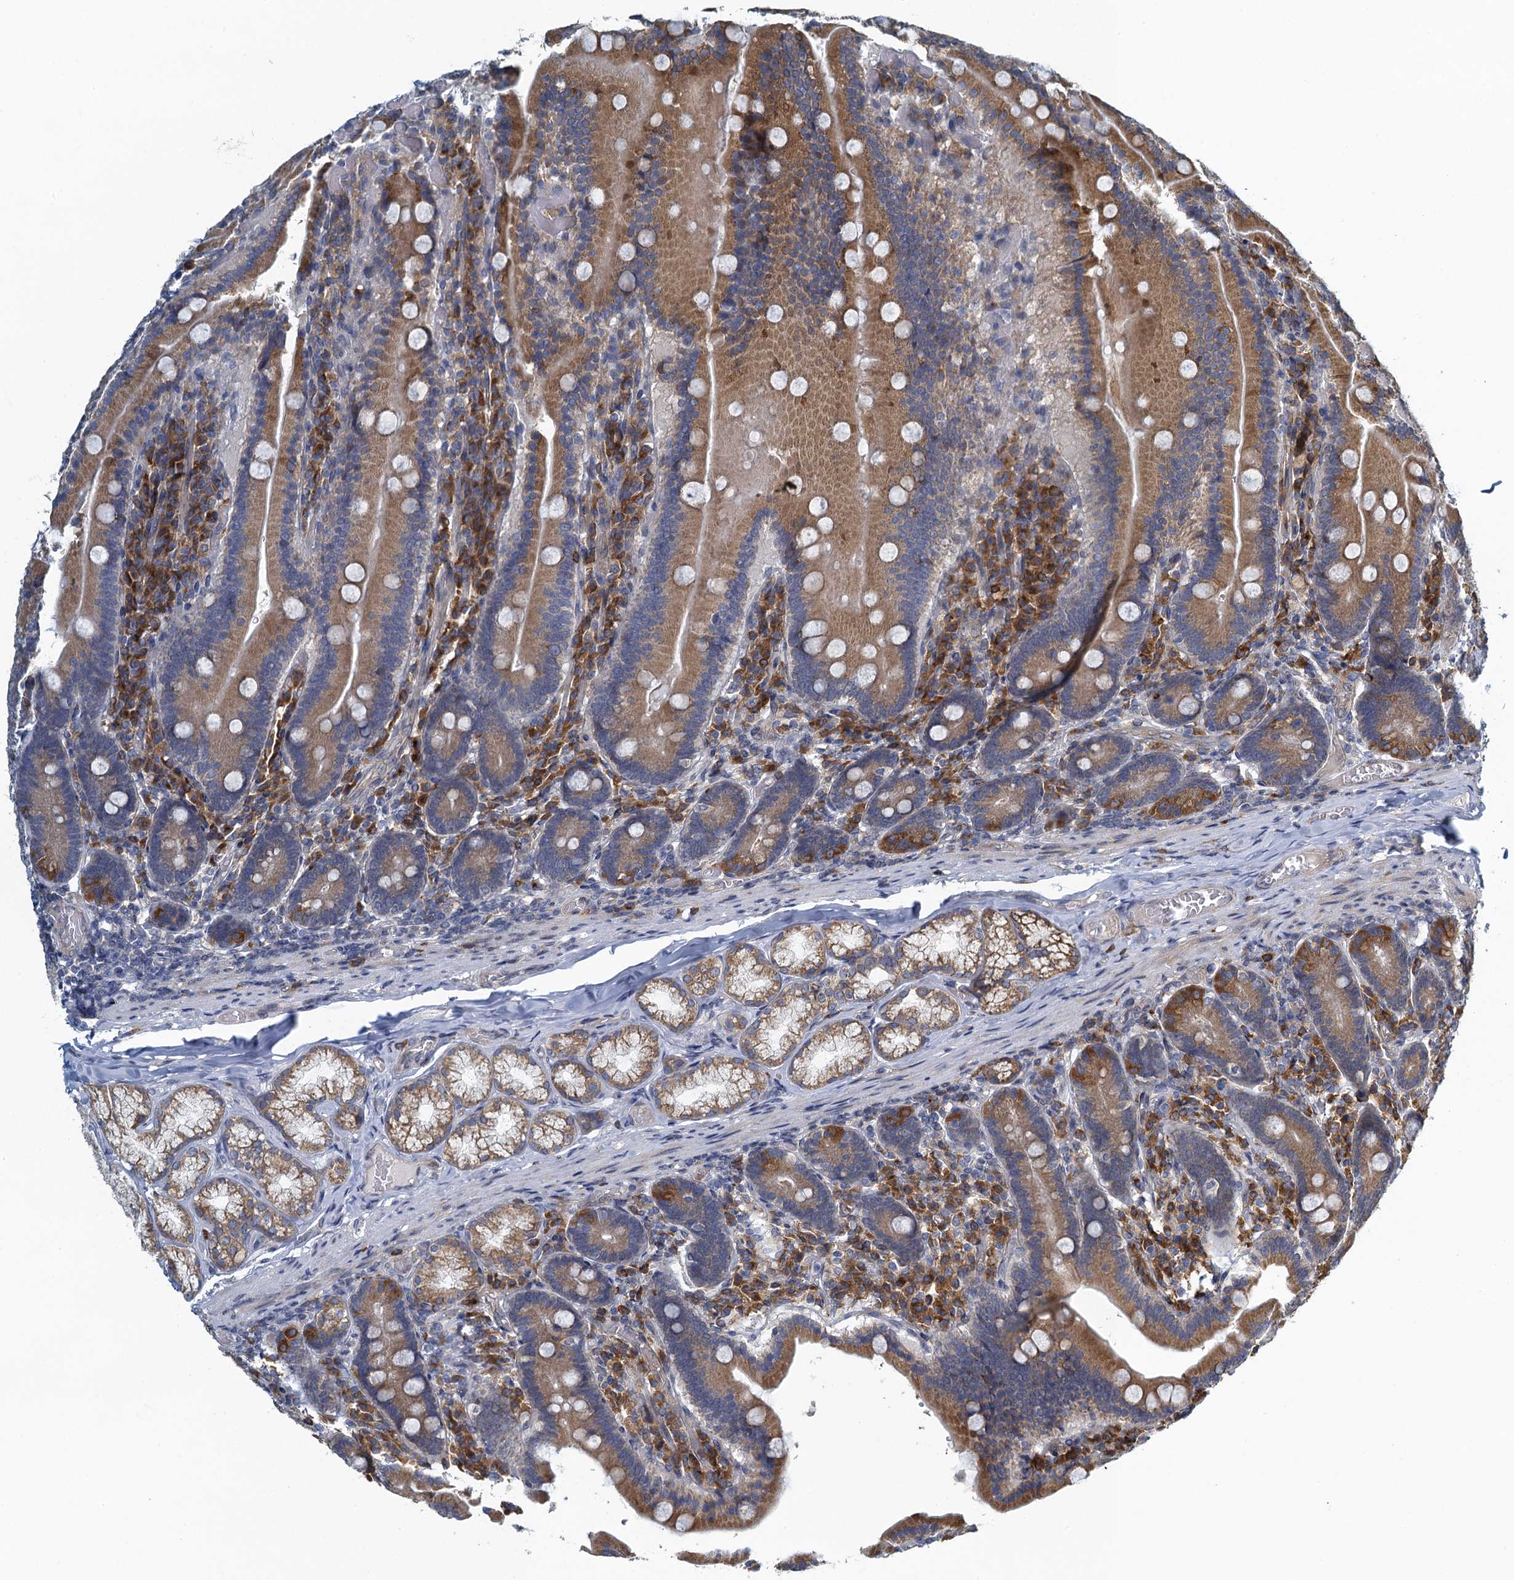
{"staining": {"intensity": "moderate", "quantity": ">75%", "location": "cytoplasmic/membranous"}, "tissue": "duodenum", "cell_type": "Glandular cells", "image_type": "normal", "snomed": [{"axis": "morphology", "description": "Normal tissue, NOS"}, {"axis": "topography", "description": "Duodenum"}], "caption": "A photomicrograph of duodenum stained for a protein exhibits moderate cytoplasmic/membranous brown staining in glandular cells. The protein is stained brown, and the nuclei are stained in blue (DAB IHC with brightfield microscopy, high magnification).", "gene": "ALG2", "patient": {"sex": "female", "age": 62}}